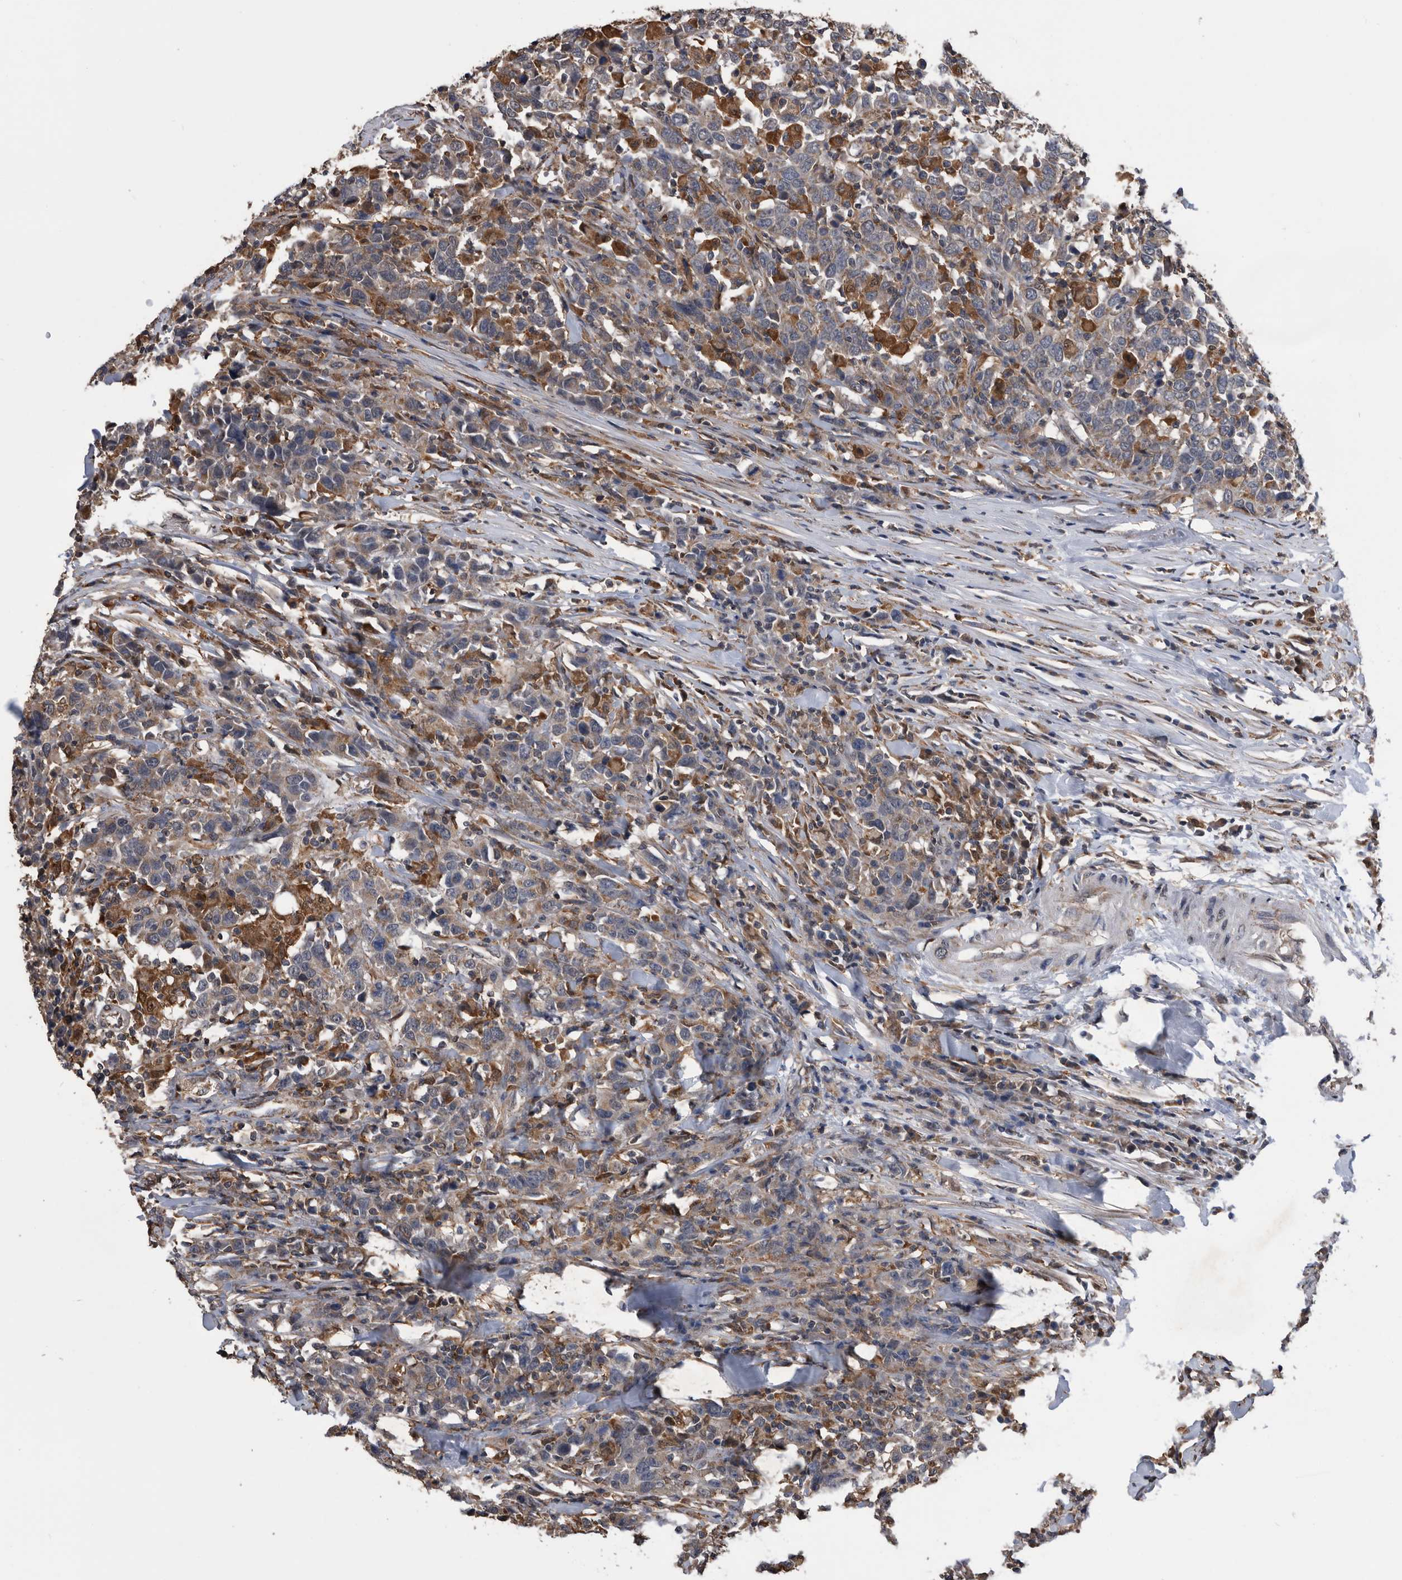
{"staining": {"intensity": "weak", "quantity": ">75%", "location": "cytoplasmic/membranous"}, "tissue": "urothelial cancer", "cell_type": "Tumor cells", "image_type": "cancer", "snomed": [{"axis": "morphology", "description": "Urothelial carcinoma, High grade"}, {"axis": "topography", "description": "Urinary bladder"}], "caption": "Weak cytoplasmic/membranous expression for a protein is seen in about >75% of tumor cells of urothelial cancer using immunohistochemistry (IHC).", "gene": "NRBP1", "patient": {"sex": "male", "age": 61}}